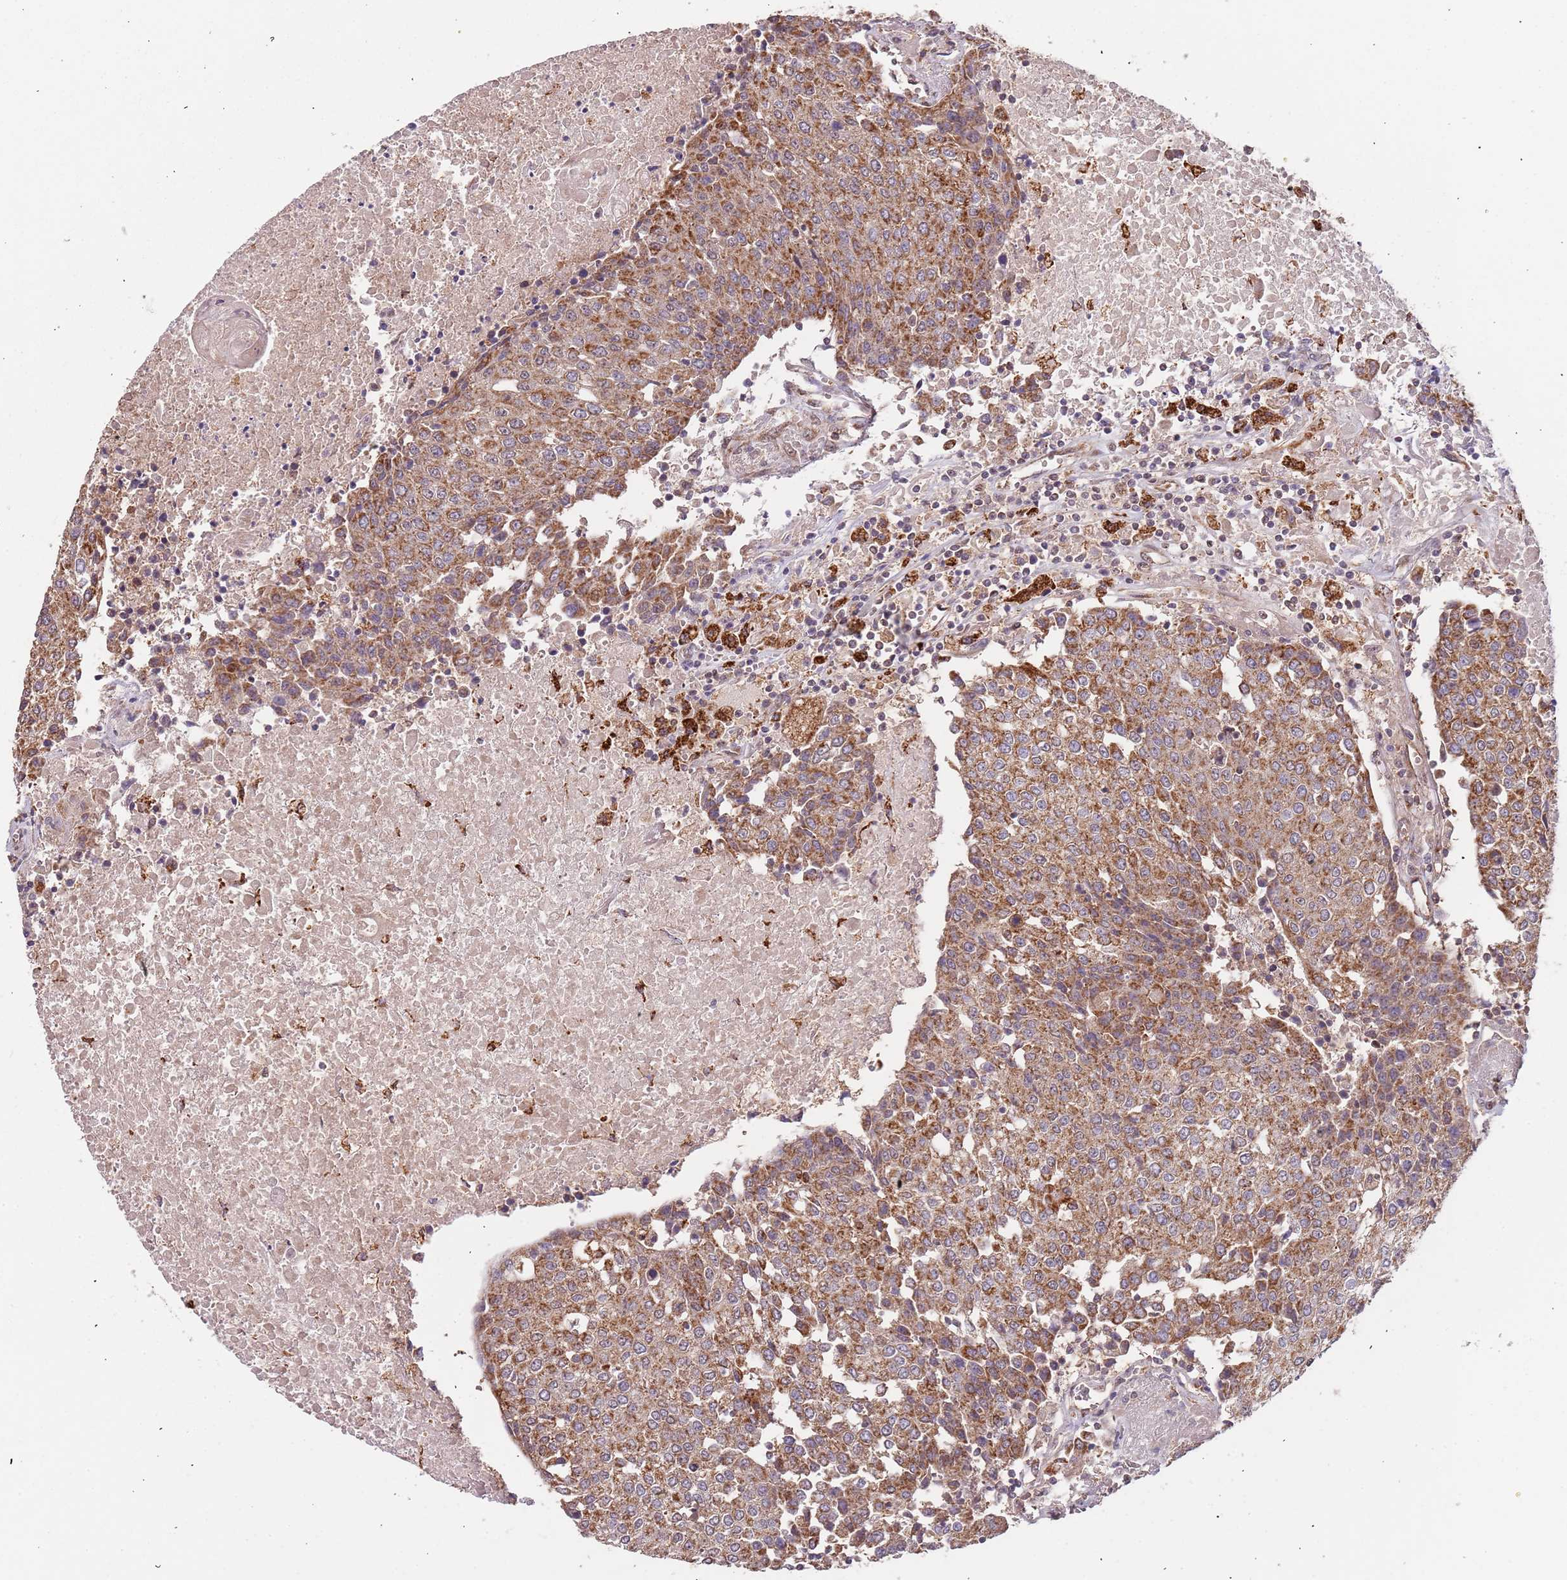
{"staining": {"intensity": "strong", "quantity": ">75%", "location": "cytoplasmic/membranous"}, "tissue": "urothelial cancer", "cell_type": "Tumor cells", "image_type": "cancer", "snomed": [{"axis": "morphology", "description": "Urothelial carcinoma, High grade"}, {"axis": "topography", "description": "Urinary bladder"}], "caption": "Human urothelial carcinoma (high-grade) stained with a protein marker shows strong staining in tumor cells.", "gene": "IL17RD", "patient": {"sex": "female", "age": 85}}